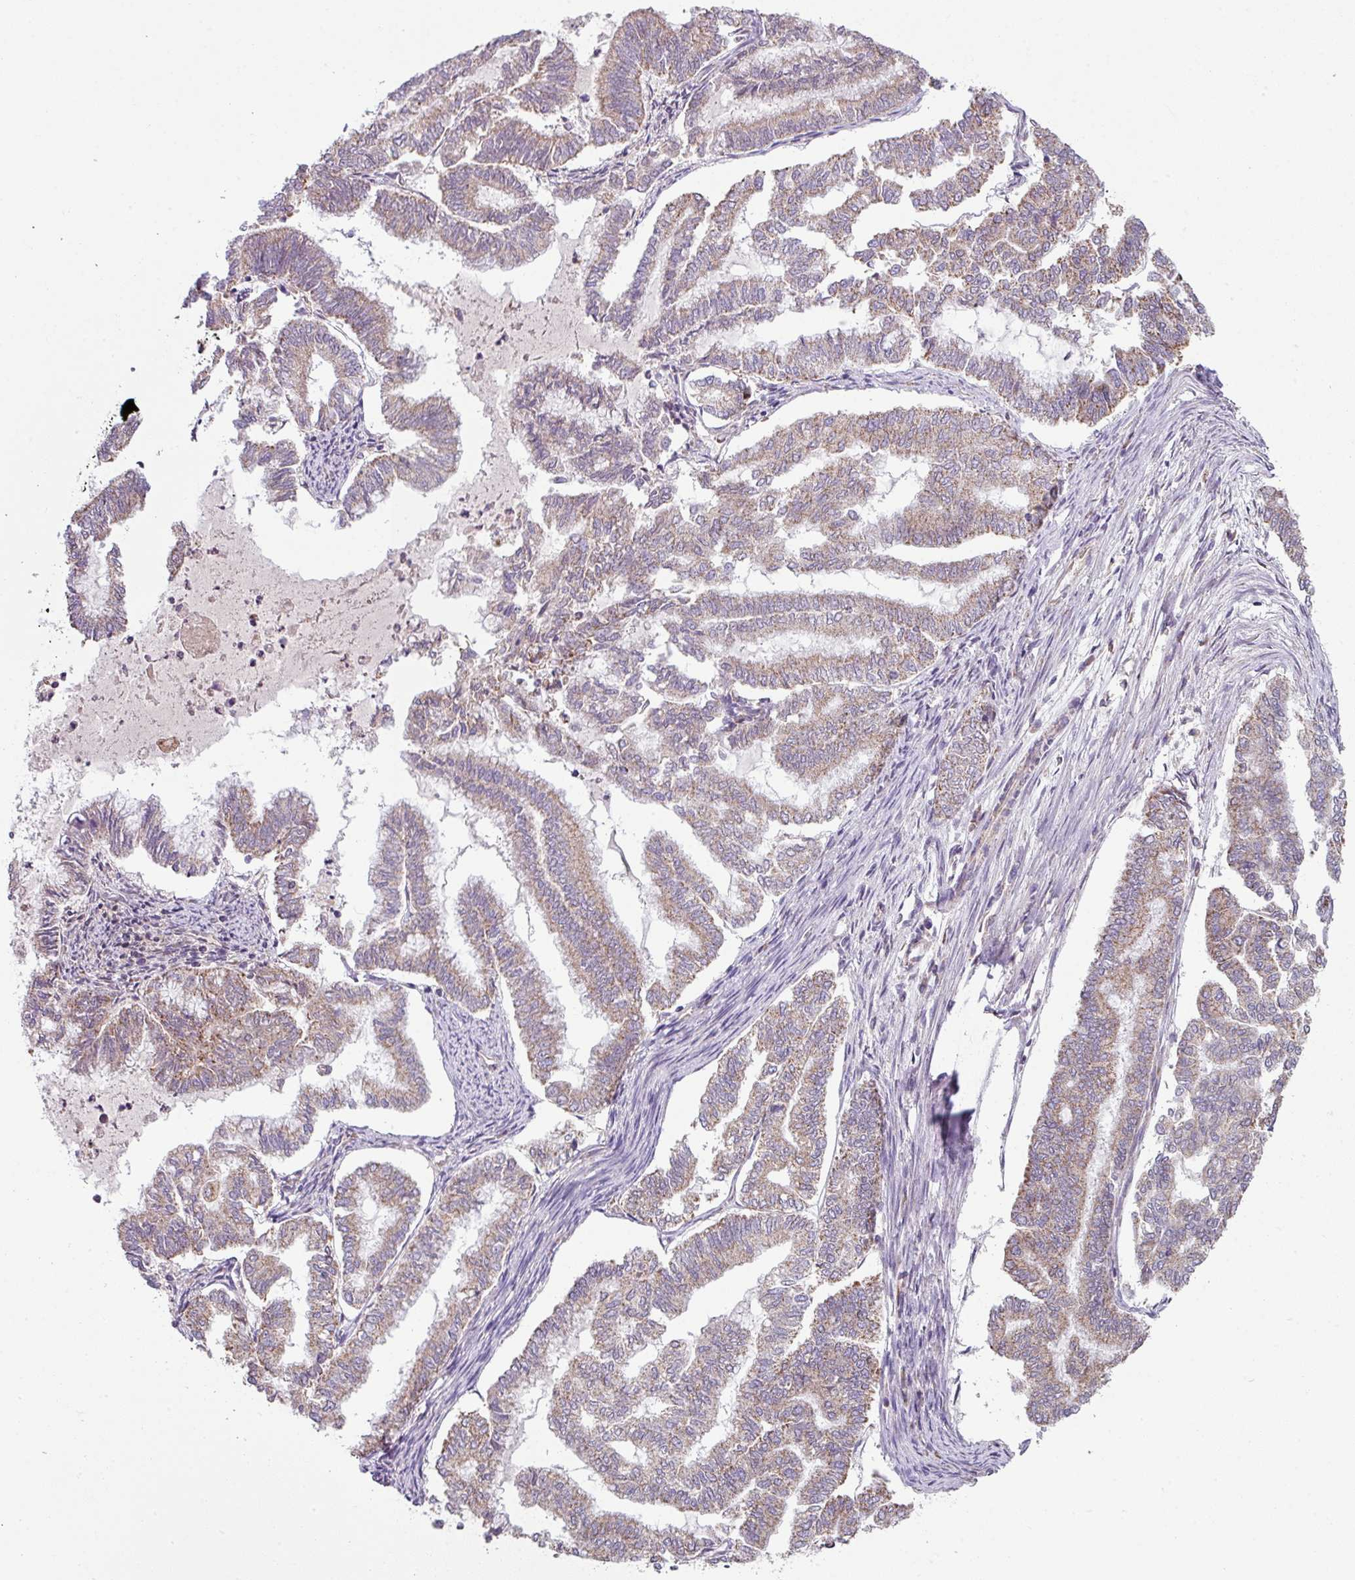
{"staining": {"intensity": "weak", "quantity": ">75%", "location": "cytoplasmic/membranous"}, "tissue": "endometrial cancer", "cell_type": "Tumor cells", "image_type": "cancer", "snomed": [{"axis": "morphology", "description": "Adenocarcinoma, NOS"}, {"axis": "topography", "description": "Endometrium"}], "caption": "This is an image of IHC staining of endometrial cancer (adenocarcinoma), which shows weak expression in the cytoplasmic/membranous of tumor cells.", "gene": "LRRC9", "patient": {"sex": "female", "age": 79}}